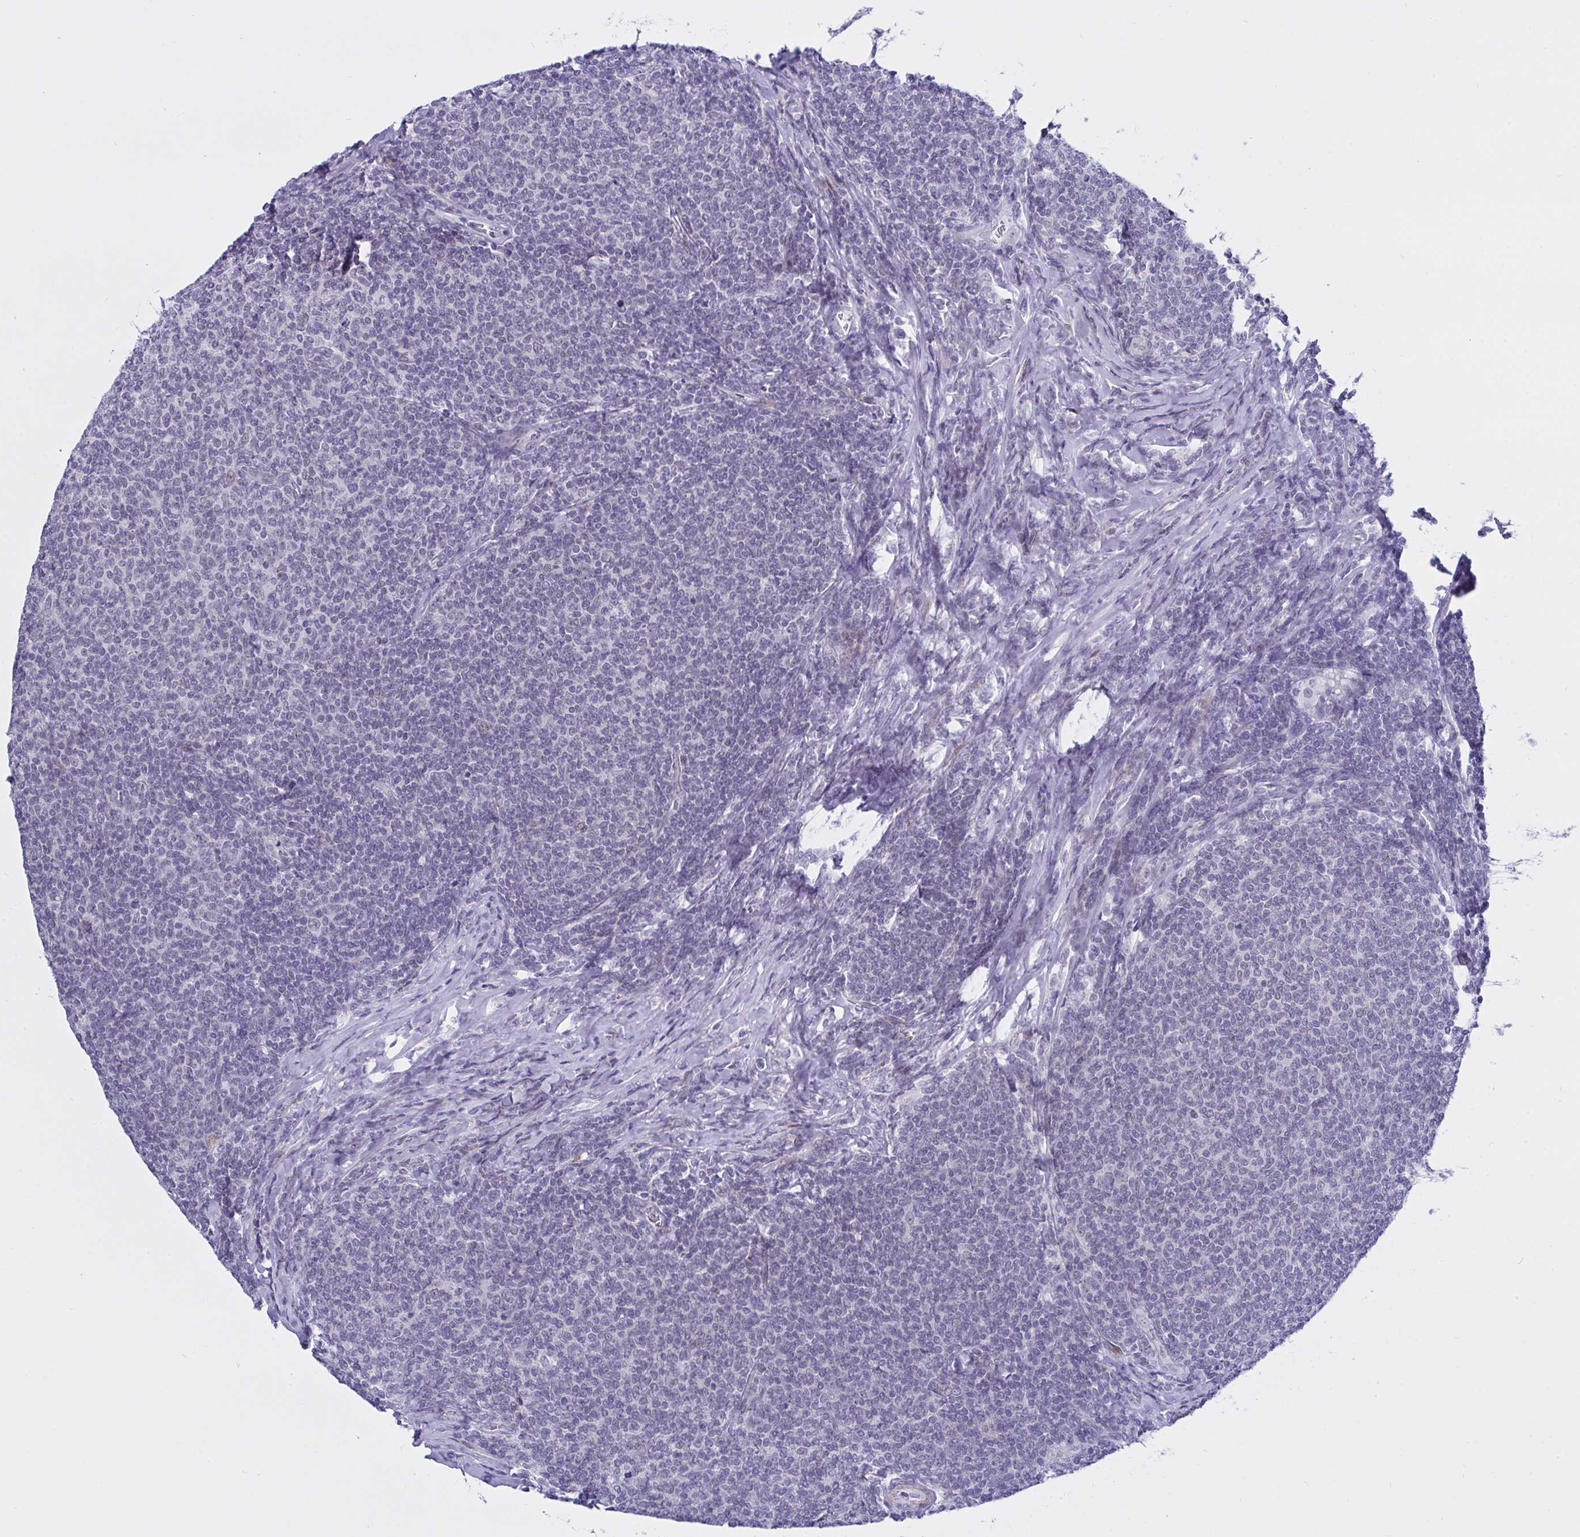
{"staining": {"intensity": "negative", "quantity": "none", "location": "none"}, "tissue": "lymphoma", "cell_type": "Tumor cells", "image_type": "cancer", "snomed": [{"axis": "morphology", "description": "Malignant lymphoma, non-Hodgkin's type, Low grade"}, {"axis": "topography", "description": "Lymph node"}], "caption": "Immunohistochemistry micrograph of human low-grade malignant lymphoma, non-Hodgkin's type stained for a protein (brown), which displays no staining in tumor cells.", "gene": "FBXL22", "patient": {"sex": "male", "age": 52}}